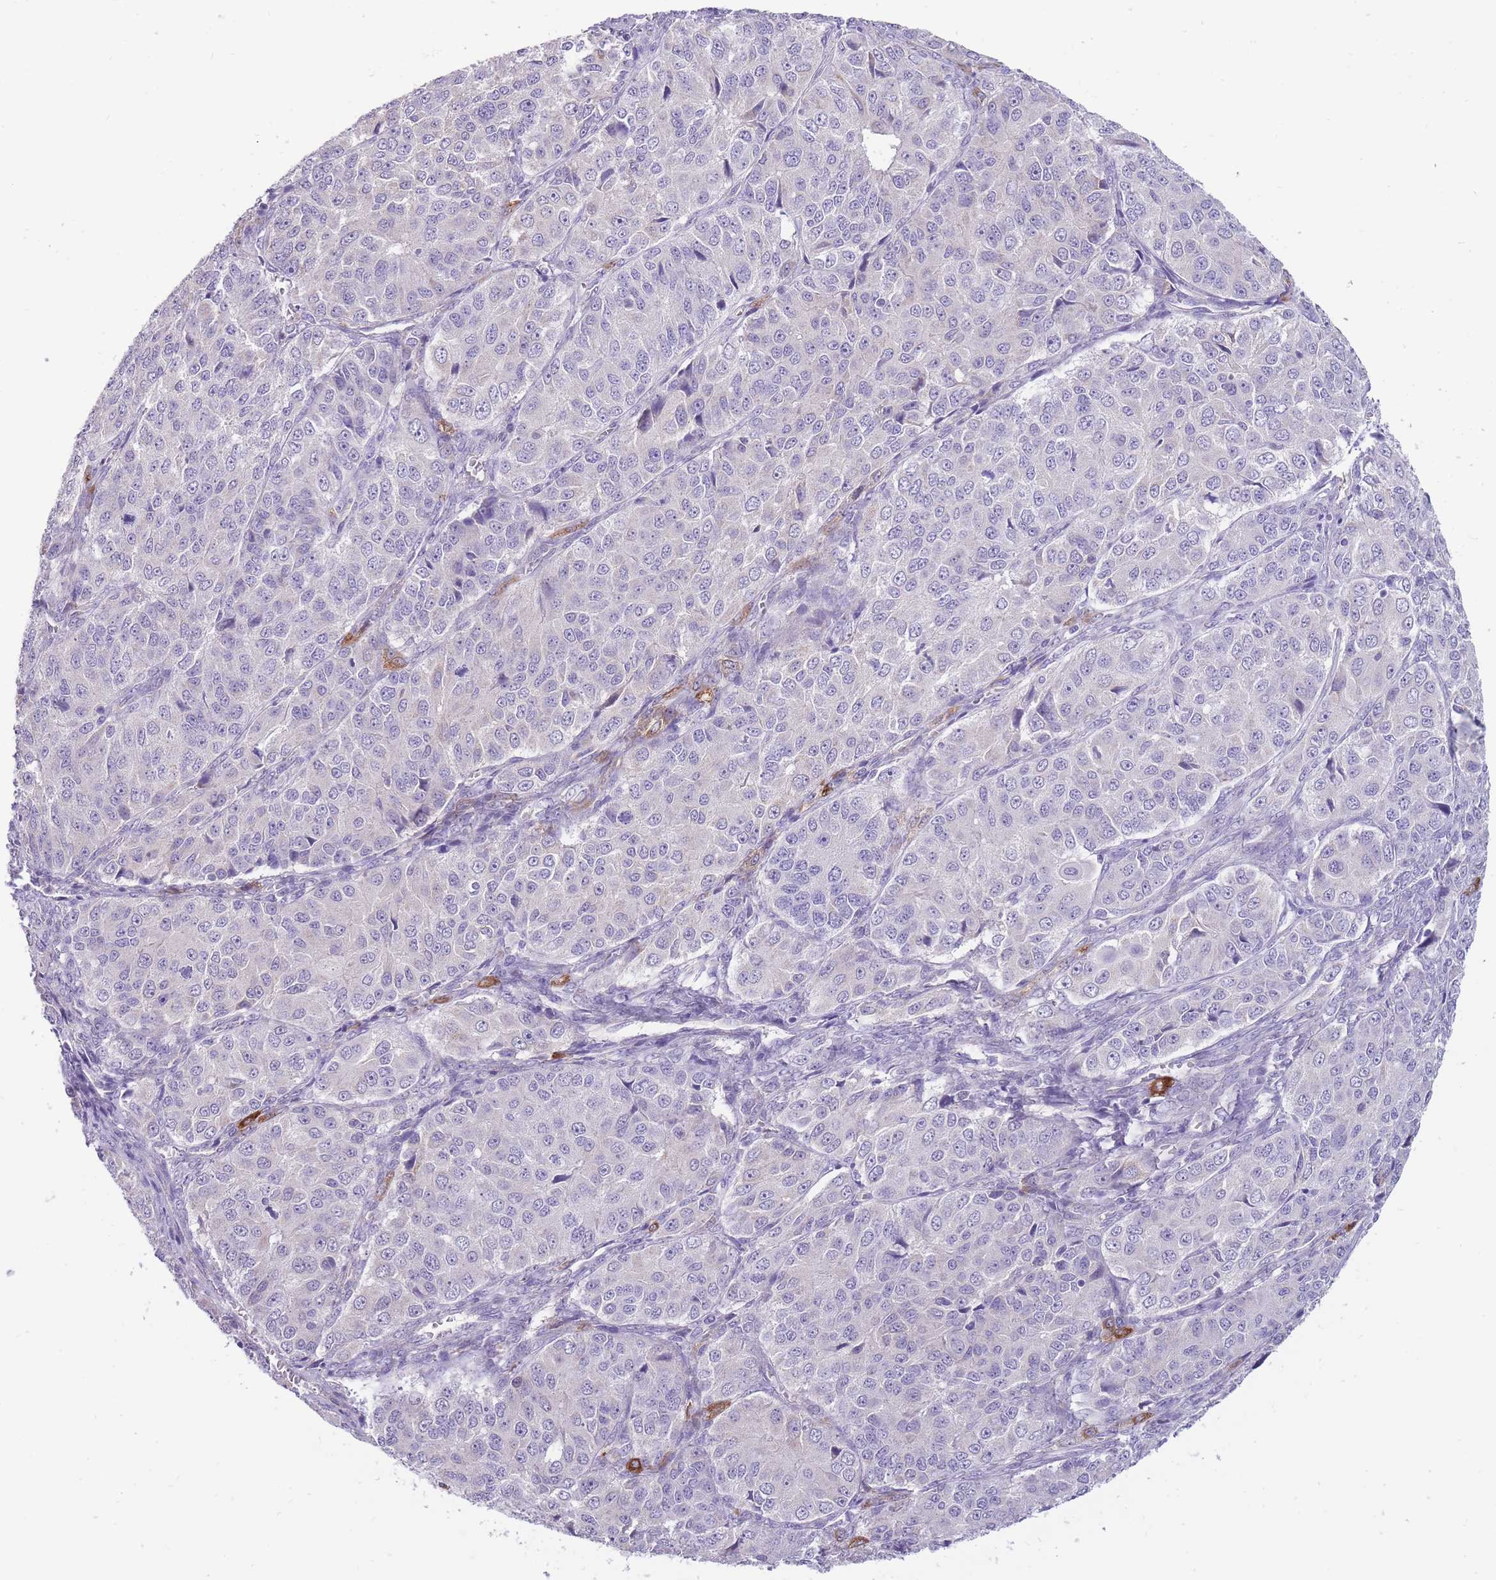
{"staining": {"intensity": "negative", "quantity": "none", "location": "none"}, "tissue": "ovarian cancer", "cell_type": "Tumor cells", "image_type": "cancer", "snomed": [{"axis": "morphology", "description": "Carcinoma, endometroid"}, {"axis": "topography", "description": "Ovary"}], "caption": "Histopathology image shows no protein expression in tumor cells of ovarian cancer tissue.", "gene": "ERICH4", "patient": {"sex": "female", "age": 51}}